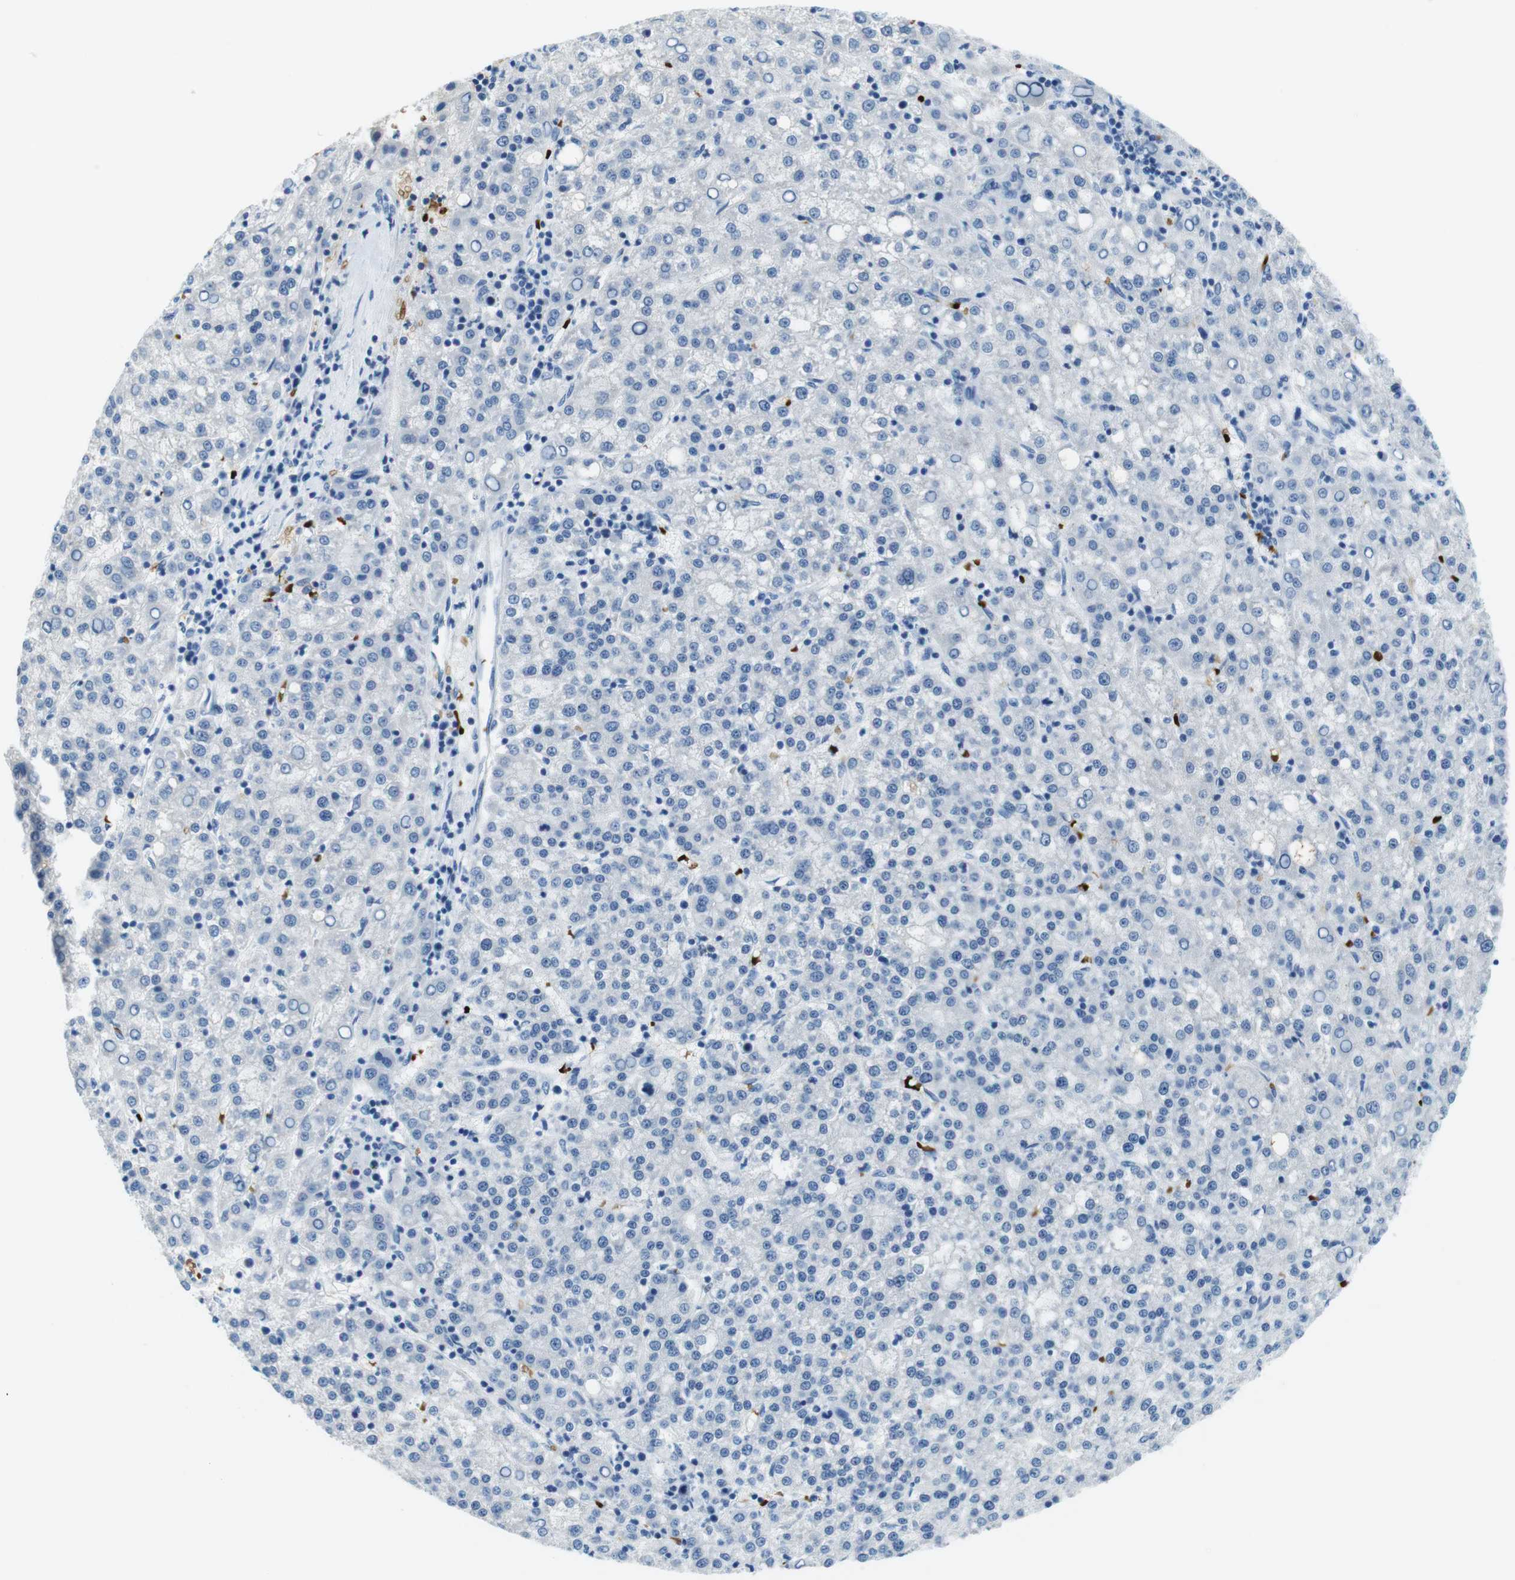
{"staining": {"intensity": "negative", "quantity": "none", "location": "none"}, "tissue": "liver cancer", "cell_type": "Tumor cells", "image_type": "cancer", "snomed": [{"axis": "morphology", "description": "Carcinoma, Hepatocellular, NOS"}, {"axis": "topography", "description": "Liver"}], "caption": "Immunohistochemistry (IHC) of liver cancer (hepatocellular carcinoma) reveals no expression in tumor cells.", "gene": "TFAP2C", "patient": {"sex": "female", "age": 58}}